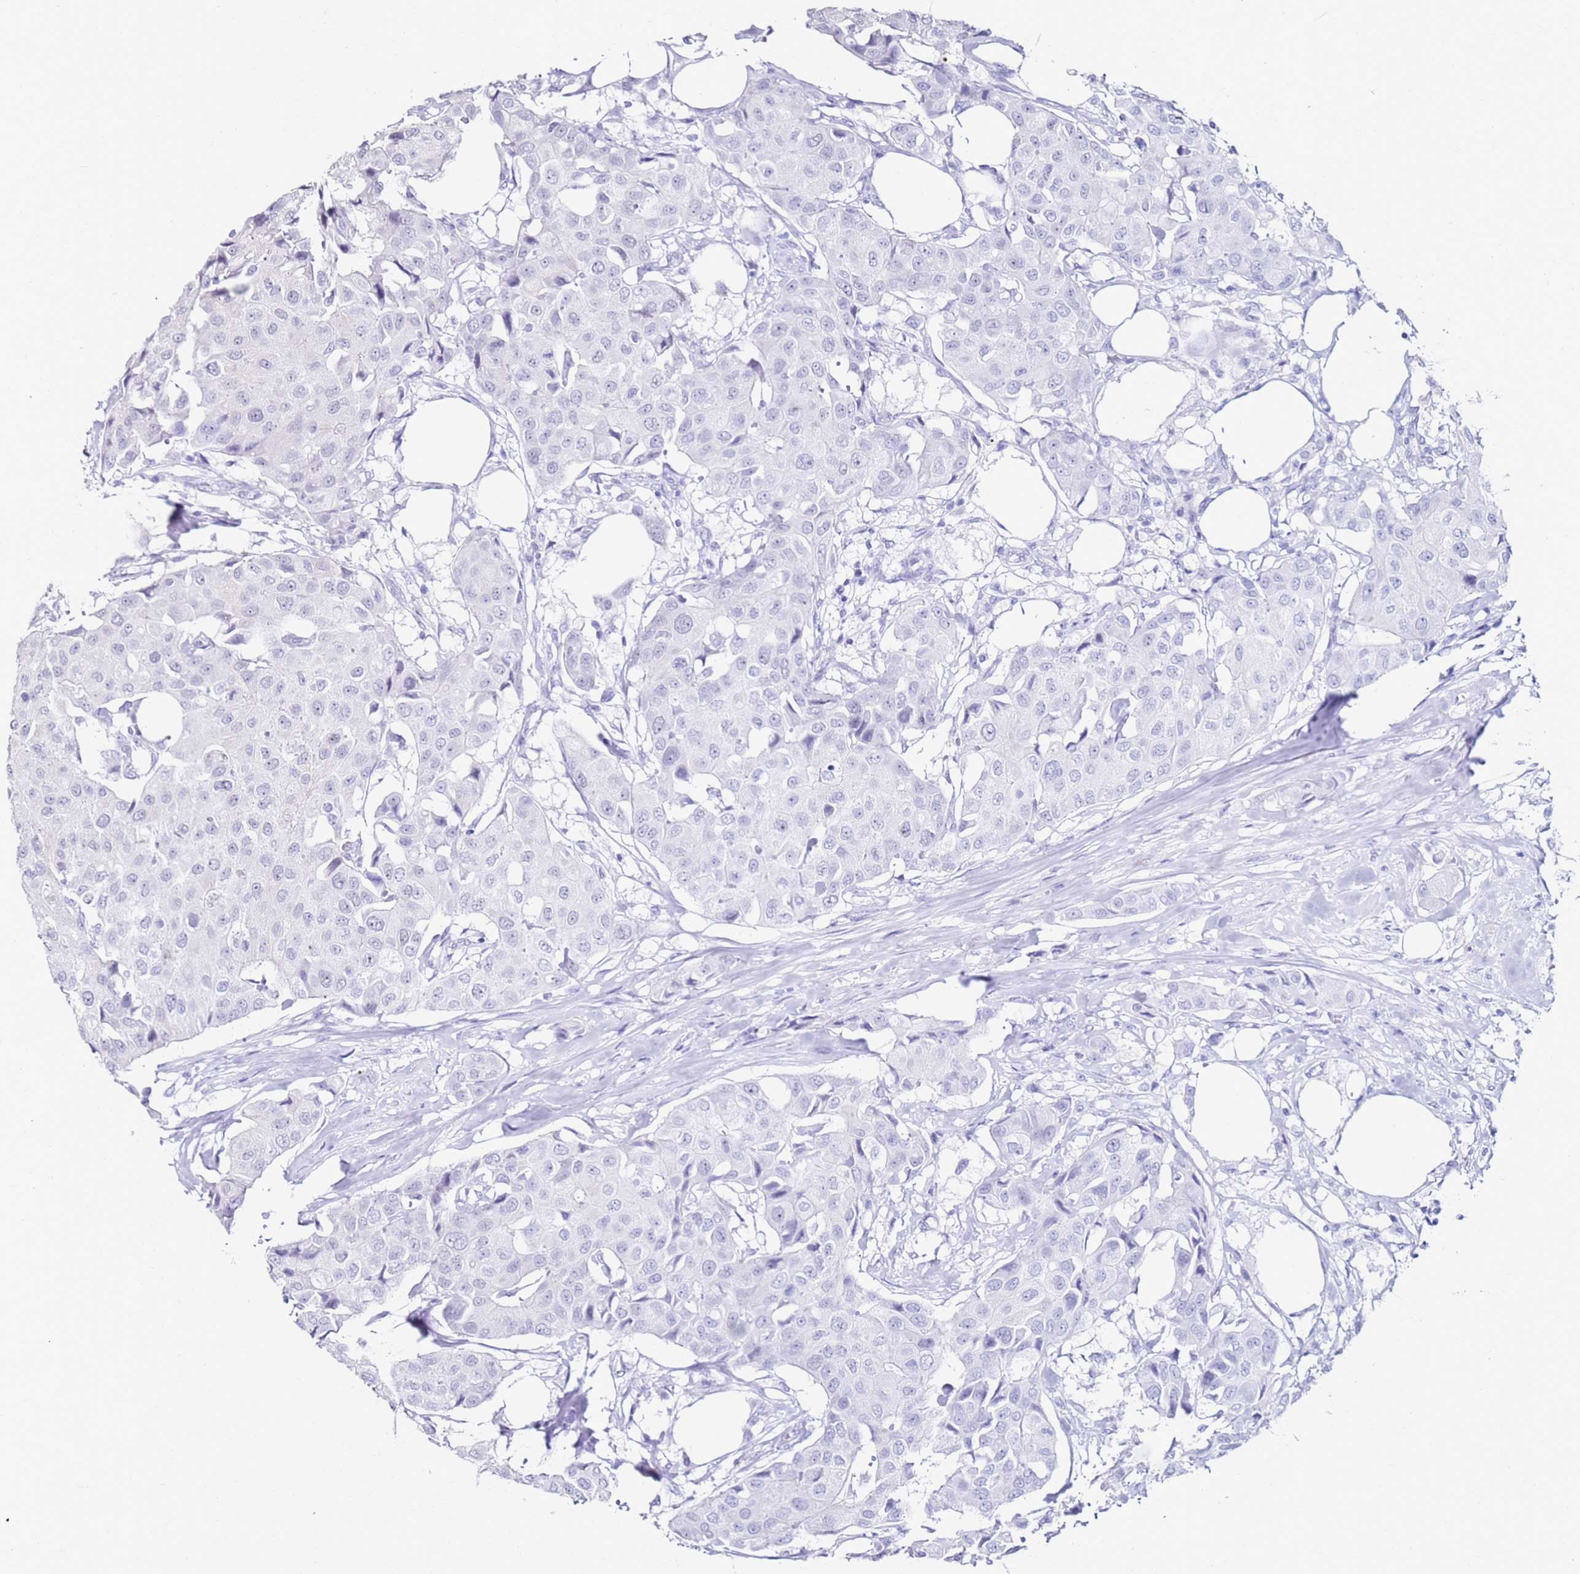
{"staining": {"intensity": "negative", "quantity": "none", "location": "none"}, "tissue": "breast cancer", "cell_type": "Tumor cells", "image_type": "cancer", "snomed": [{"axis": "morphology", "description": "Duct carcinoma"}, {"axis": "topography", "description": "Breast"}], "caption": "Protein analysis of breast cancer demonstrates no significant positivity in tumor cells.", "gene": "RARS2", "patient": {"sex": "female", "age": 80}}